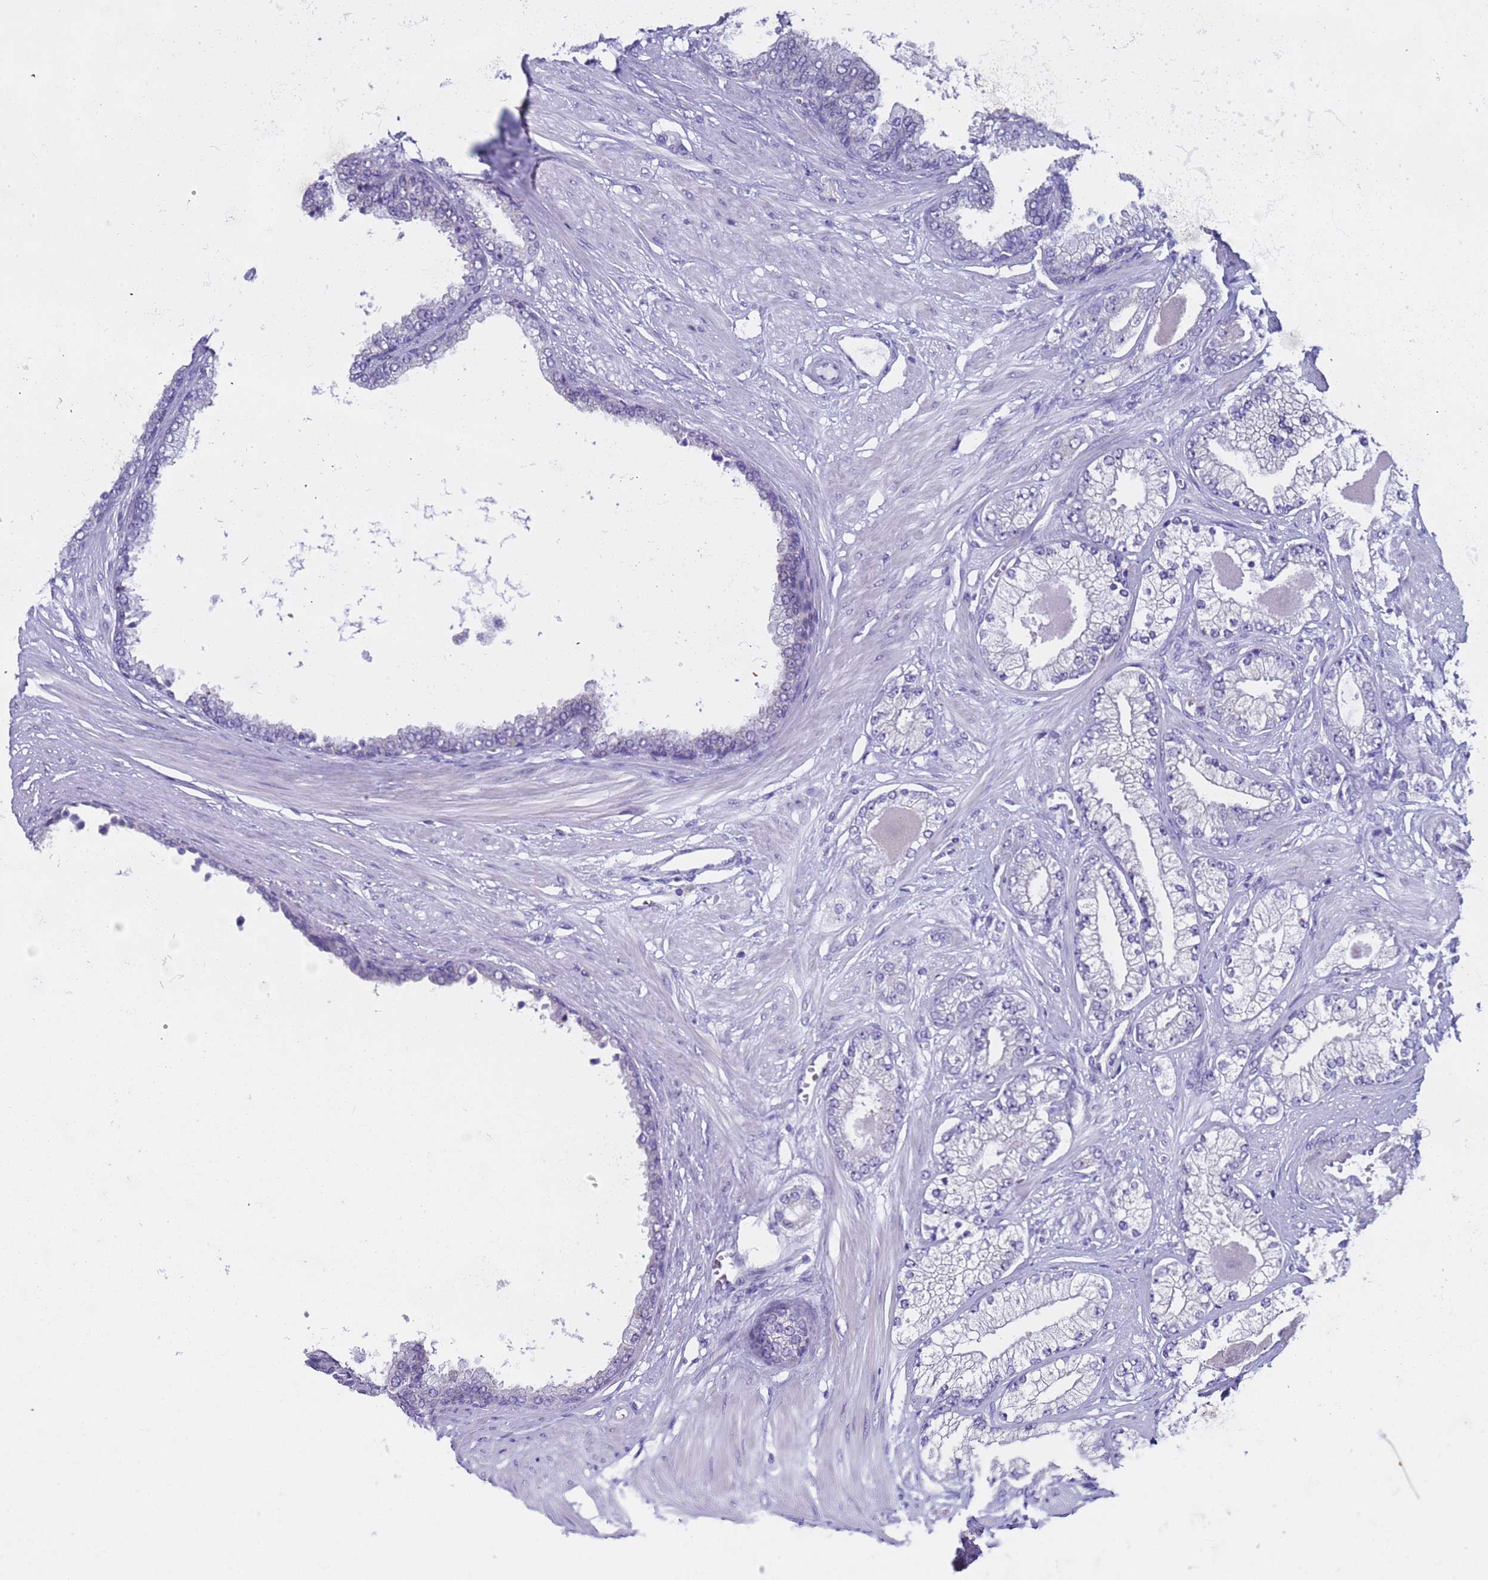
{"staining": {"intensity": "negative", "quantity": "none", "location": "none"}, "tissue": "prostate cancer", "cell_type": "Tumor cells", "image_type": "cancer", "snomed": [{"axis": "morphology", "description": "Adenocarcinoma, Low grade"}, {"axis": "topography", "description": "Prostate"}], "caption": "Tumor cells show no significant expression in prostate low-grade adenocarcinoma.", "gene": "CAPN7", "patient": {"sex": "male", "age": 64}}